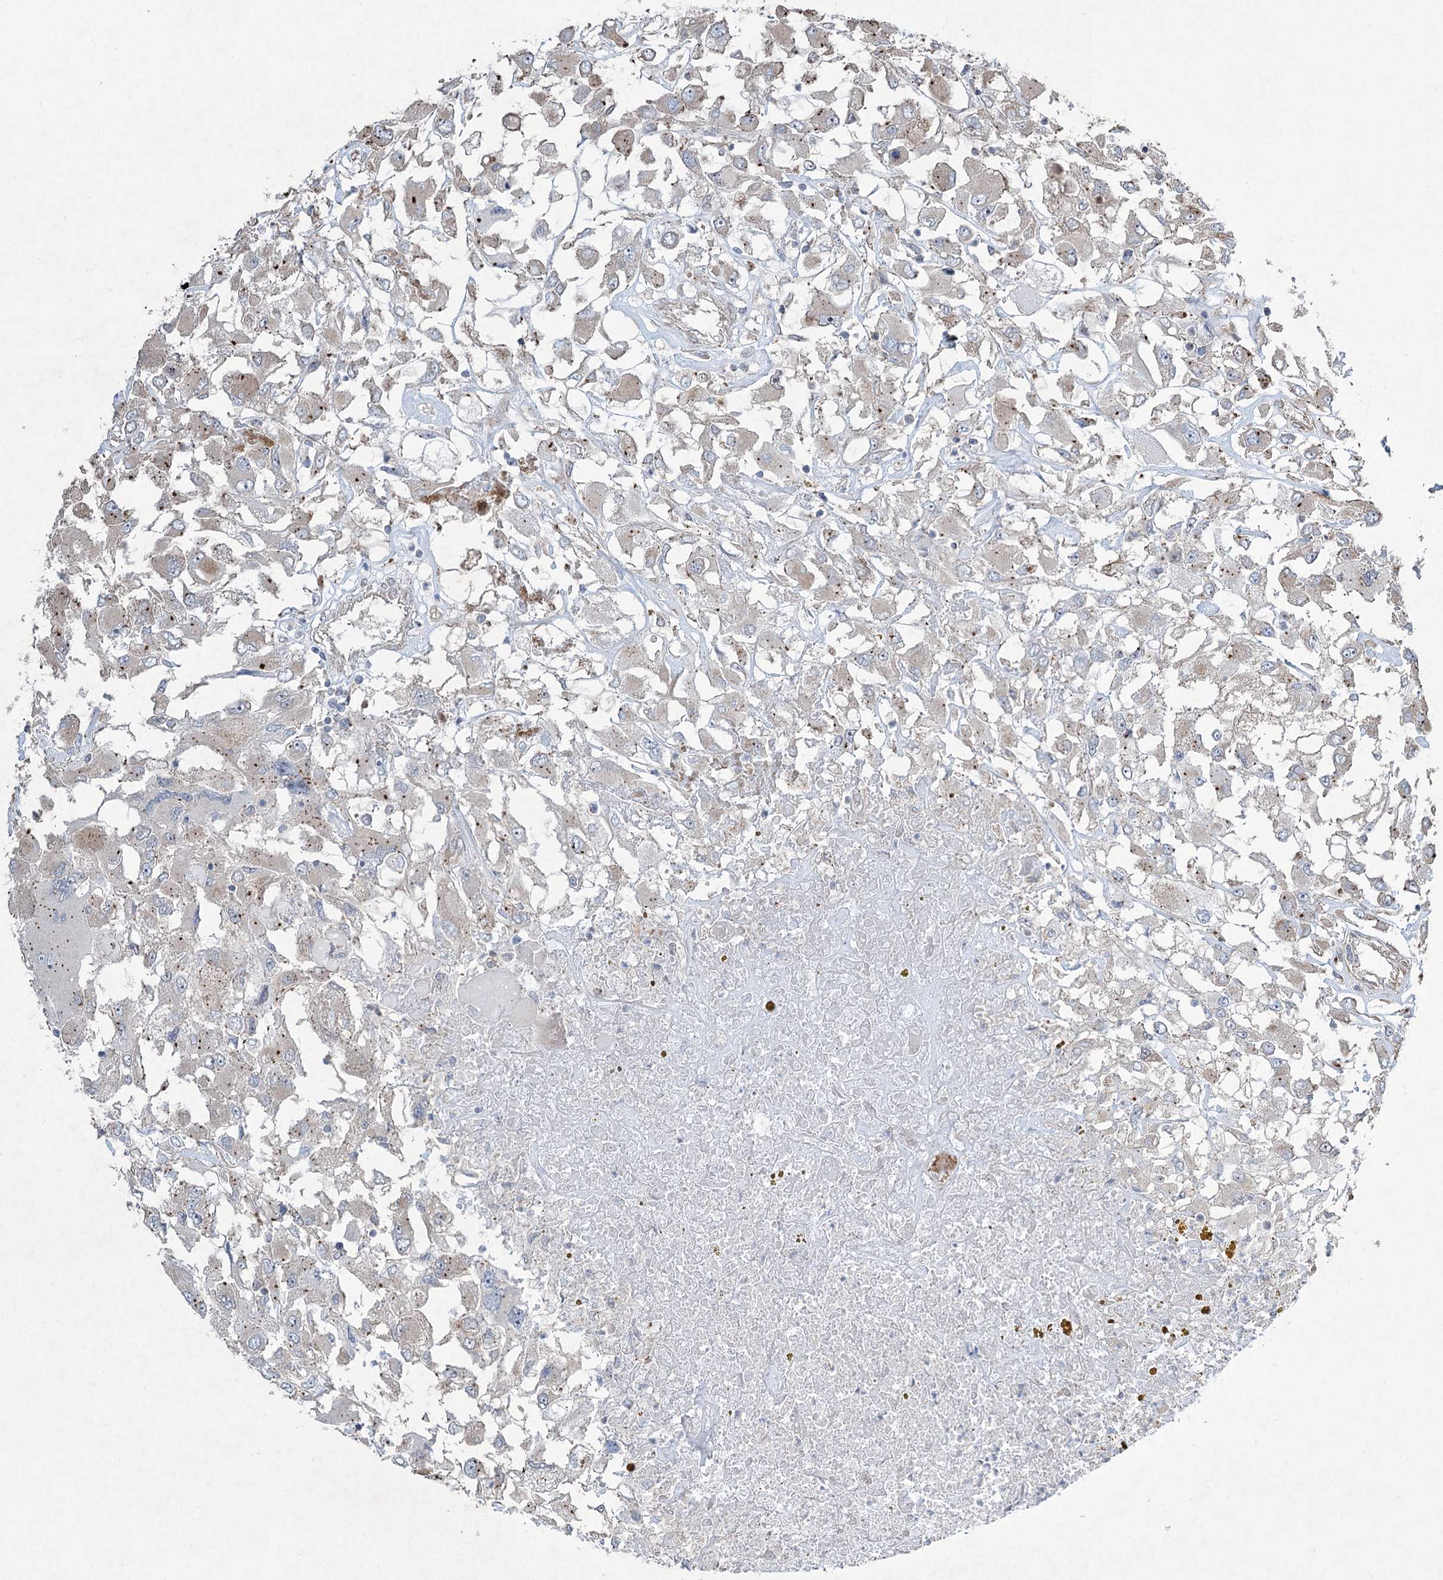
{"staining": {"intensity": "negative", "quantity": "none", "location": "none"}, "tissue": "renal cancer", "cell_type": "Tumor cells", "image_type": "cancer", "snomed": [{"axis": "morphology", "description": "Adenocarcinoma, NOS"}, {"axis": "topography", "description": "Kidney"}], "caption": "Immunohistochemistry (IHC) of human adenocarcinoma (renal) shows no positivity in tumor cells.", "gene": "SERINC5", "patient": {"sex": "female", "age": 52}}